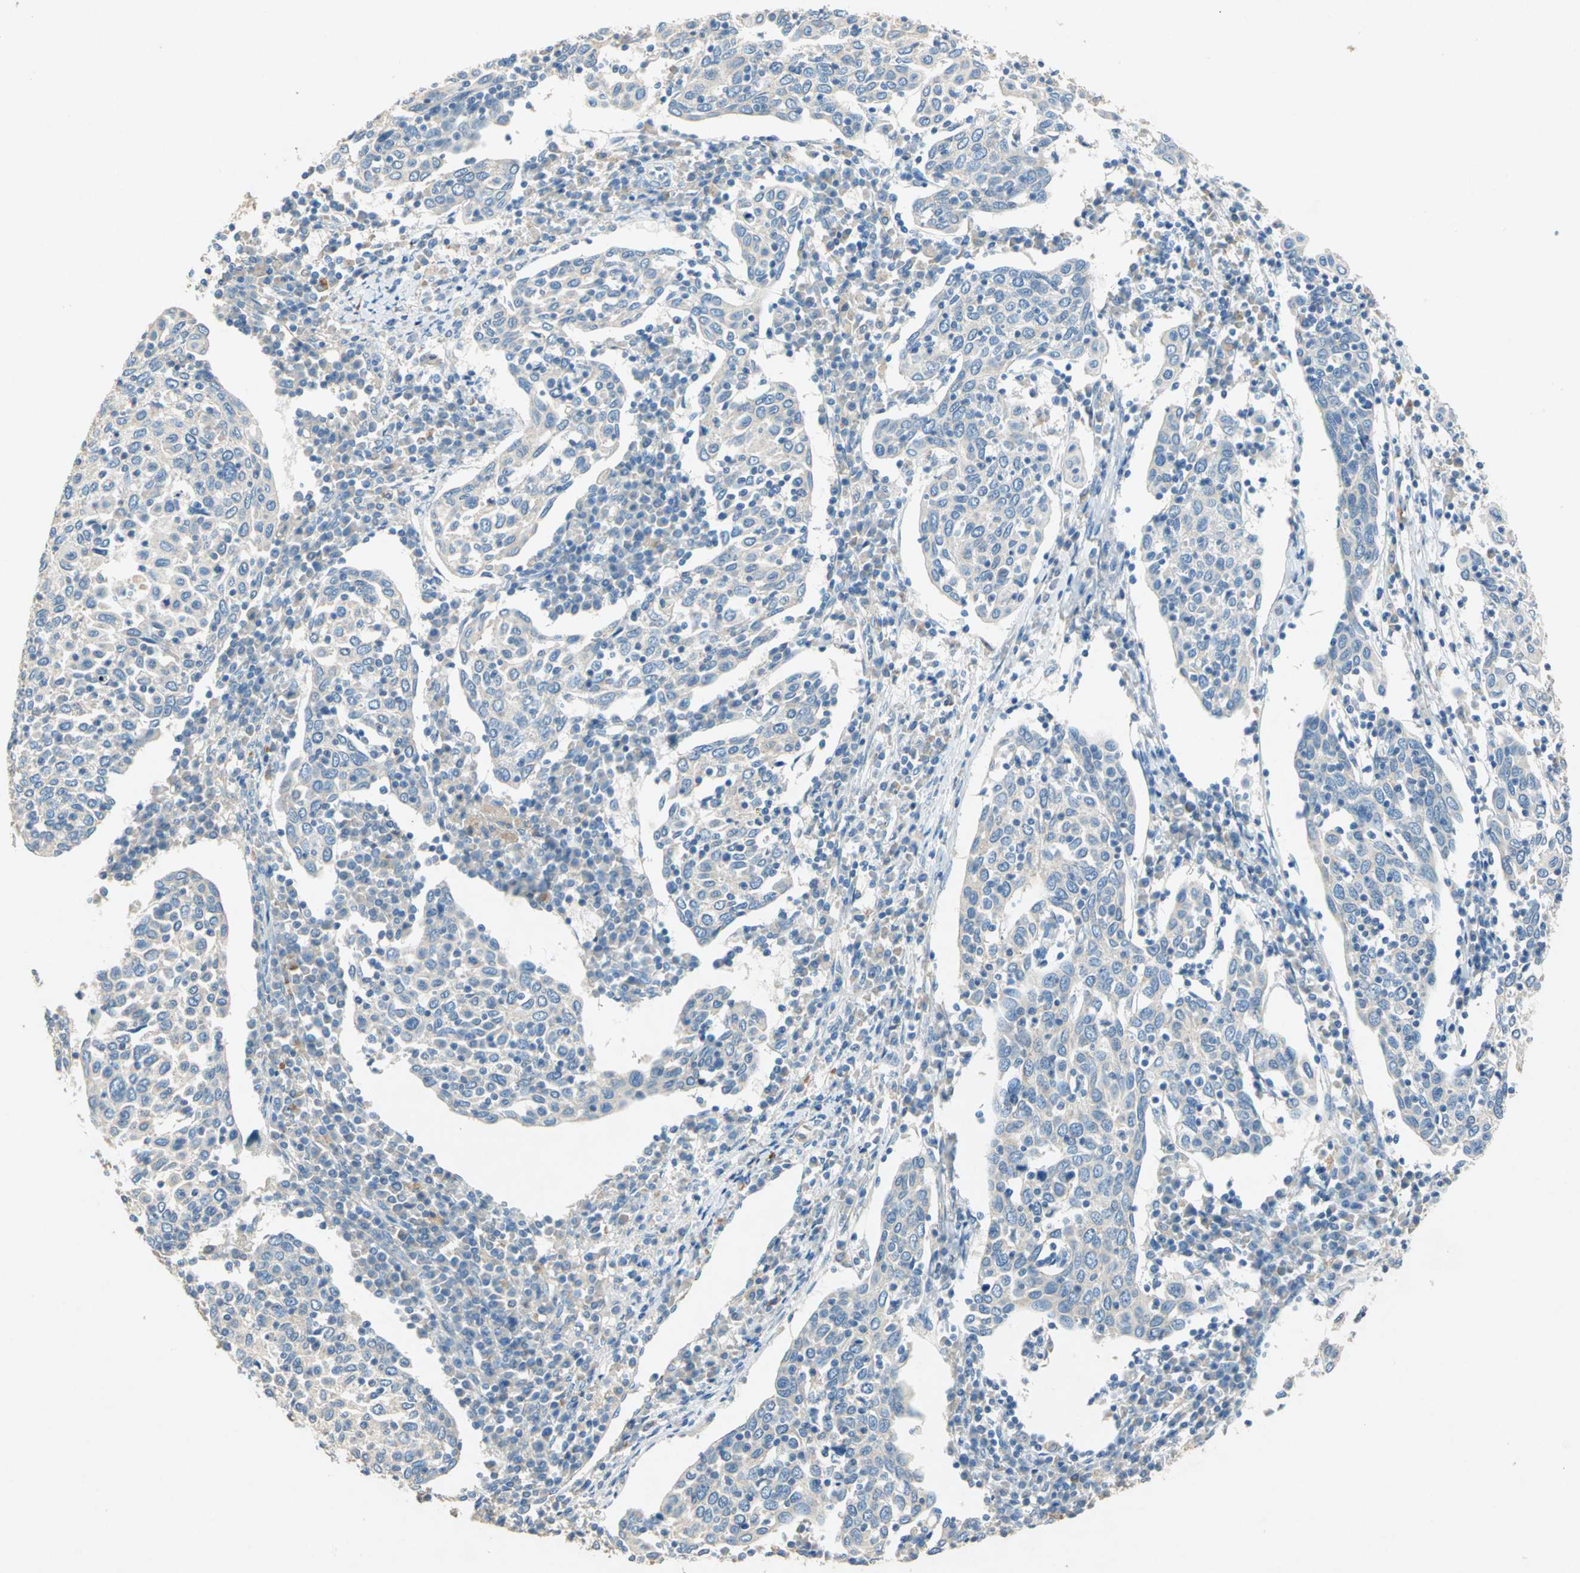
{"staining": {"intensity": "weak", "quantity": "25%-75%", "location": "cytoplasmic/membranous"}, "tissue": "cervical cancer", "cell_type": "Tumor cells", "image_type": "cancer", "snomed": [{"axis": "morphology", "description": "Squamous cell carcinoma, NOS"}, {"axis": "topography", "description": "Cervix"}], "caption": "Cervical cancer (squamous cell carcinoma) stained with DAB (3,3'-diaminobenzidine) IHC reveals low levels of weak cytoplasmic/membranous staining in about 25%-75% of tumor cells.", "gene": "ADAMTS5", "patient": {"sex": "female", "age": 40}}